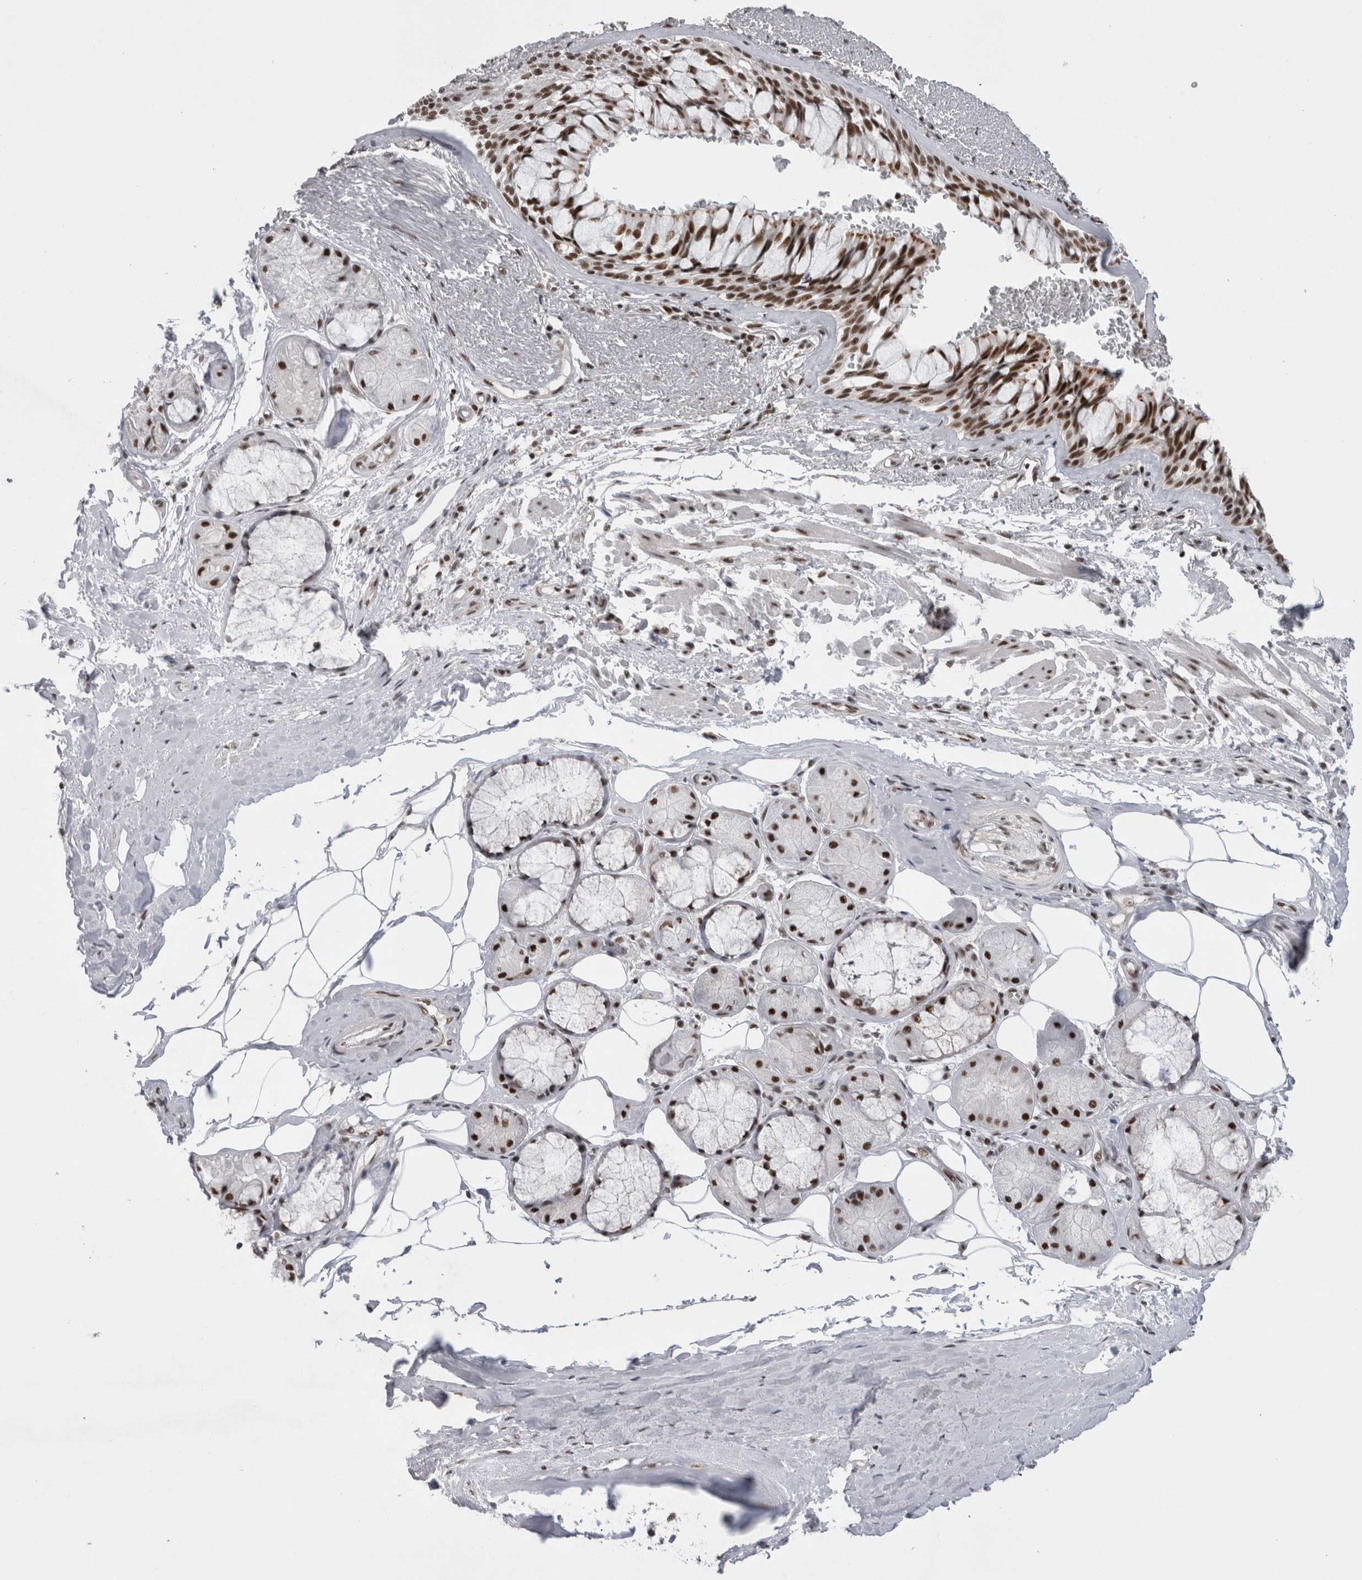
{"staining": {"intensity": "moderate", "quantity": ">75%", "location": "nuclear"}, "tissue": "bronchus", "cell_type": "Respiratory epithelial cells", "image_type": "normal", "snomed": [{"axis": "morphology", "description": "Normal tissue, NOS"}, {"axis": "topography", "description": "Bronchus"}], "caption": "Bronchus stained for a protein (brown) exhibits moderate nuclear positive expression in about >75% of respiratory epithelial cells.", "gene": "CDK11A", "patient": {"sex": "male", "age": 66}}